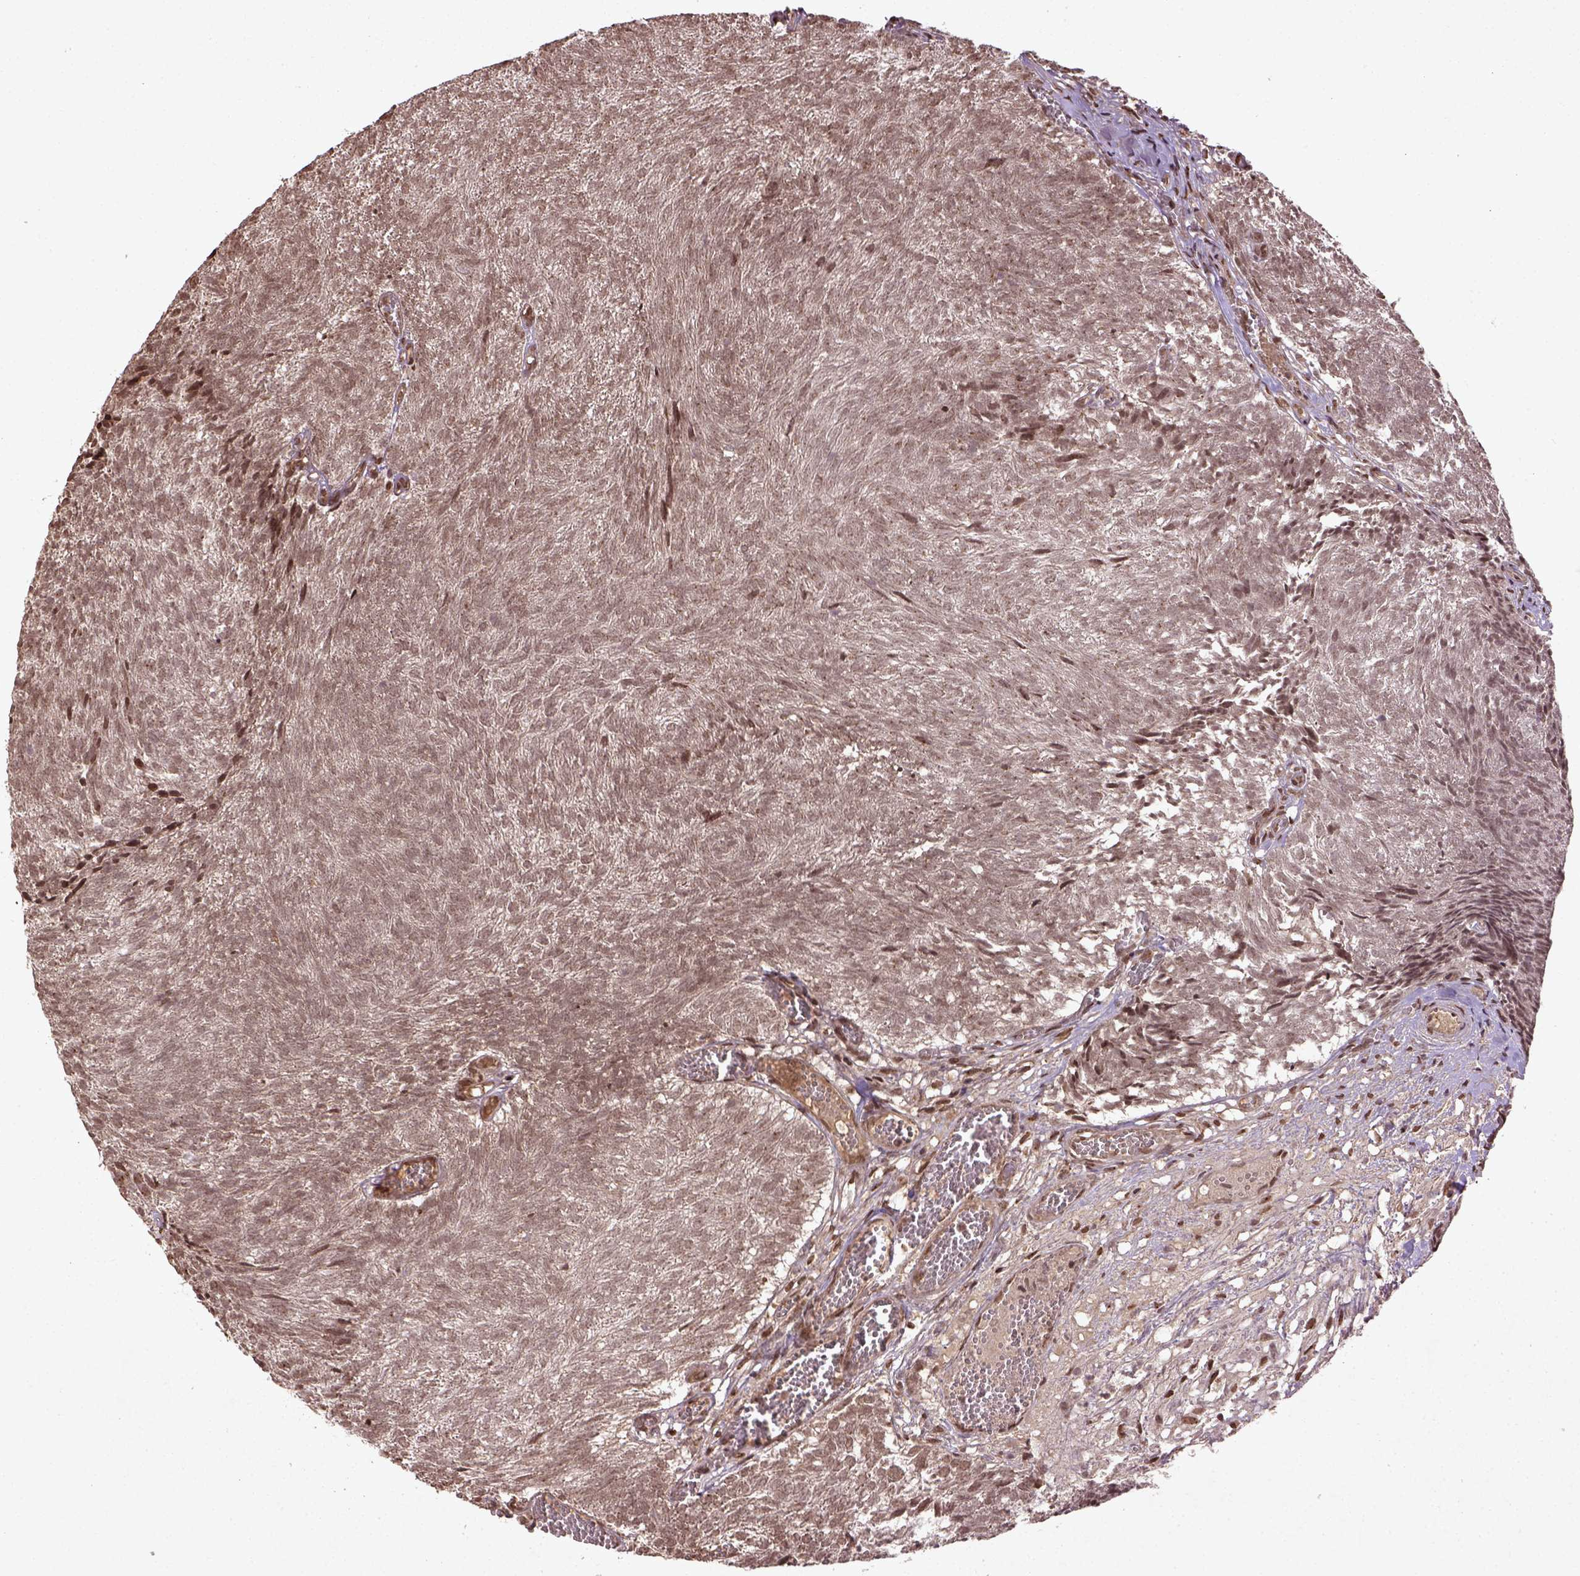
{"staining": {"intensity": "moderate", "quantity": ">75%", "location": "nuclear"}, "tissue": "urothelial cancer", "cell_type": "Tumor cells", "image_type": "cancer", "snomed": [{"axis": "morphology", "description": "Urothelial carcinoma, Low grade"}, {"axis": "topography", "description": "Urinary bladder"}], "caption": "The immunohistochemical stain highlights moderate nuclear staining in tumor cells of urothelial cancer tissue.", "gene": "BANF1", "patient": {"sex": "male", "age": 77}}